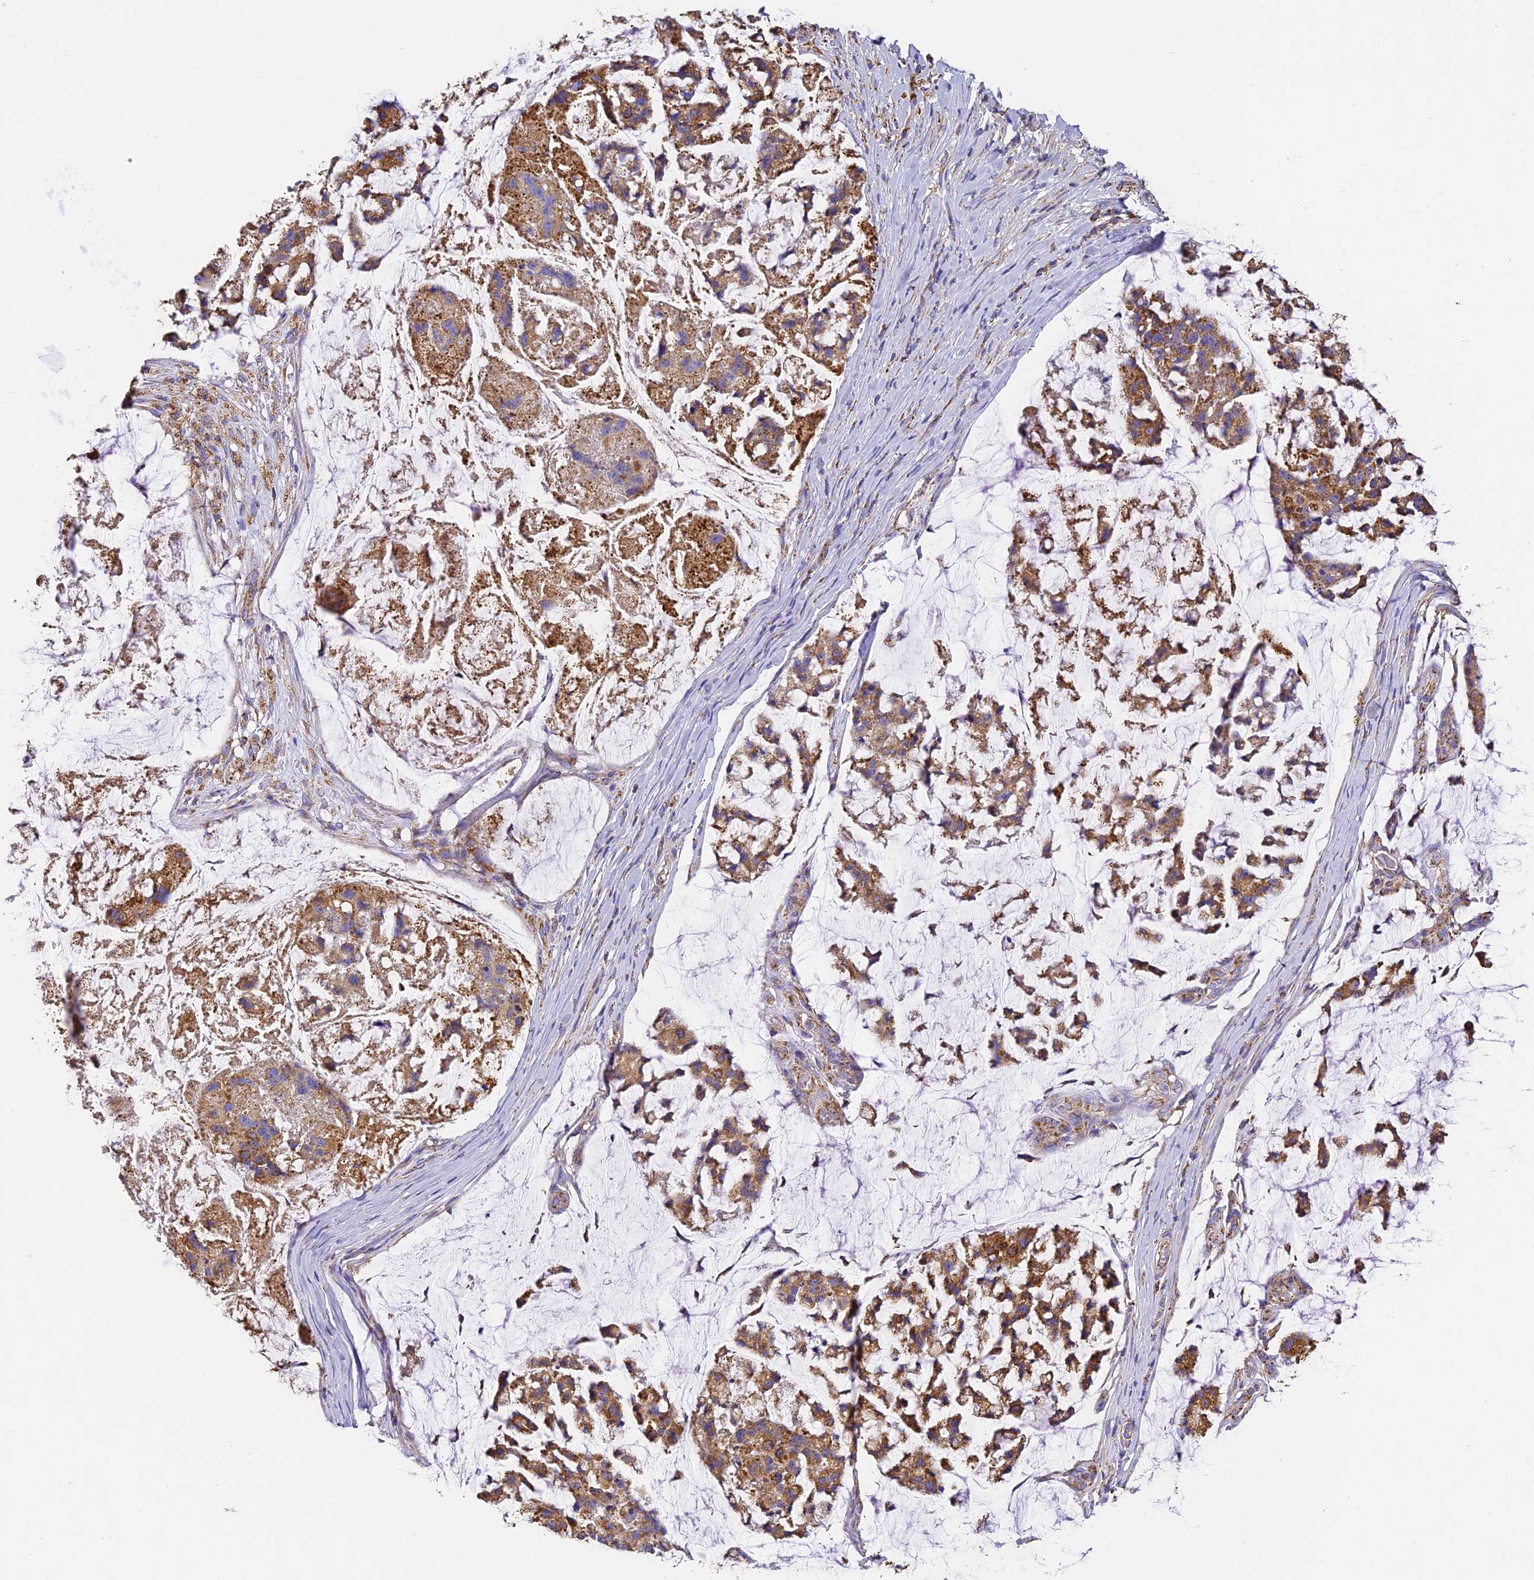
{"staining": {"intensity": "moderate", "quantity": ">75%", "location": "cytoplasmic/membranous"}, "tissue": "stomach cancer", "cell_type": "Tumor cells", "image_type": "cancer", "snomed": [{"axis": "morphology", "description": "Adenocarcinoma, NOS"}, {"axis": "topography", "description": "Stomach, lower"}], "caption": "Brown immunohistochemical staining in stomach cancer demonstrates moderate cytoplasmic/membranous positivity in approximately >75% of tumor cells.", "gene": "COX6C", "patient": {"sex": "male", "age": 67}}